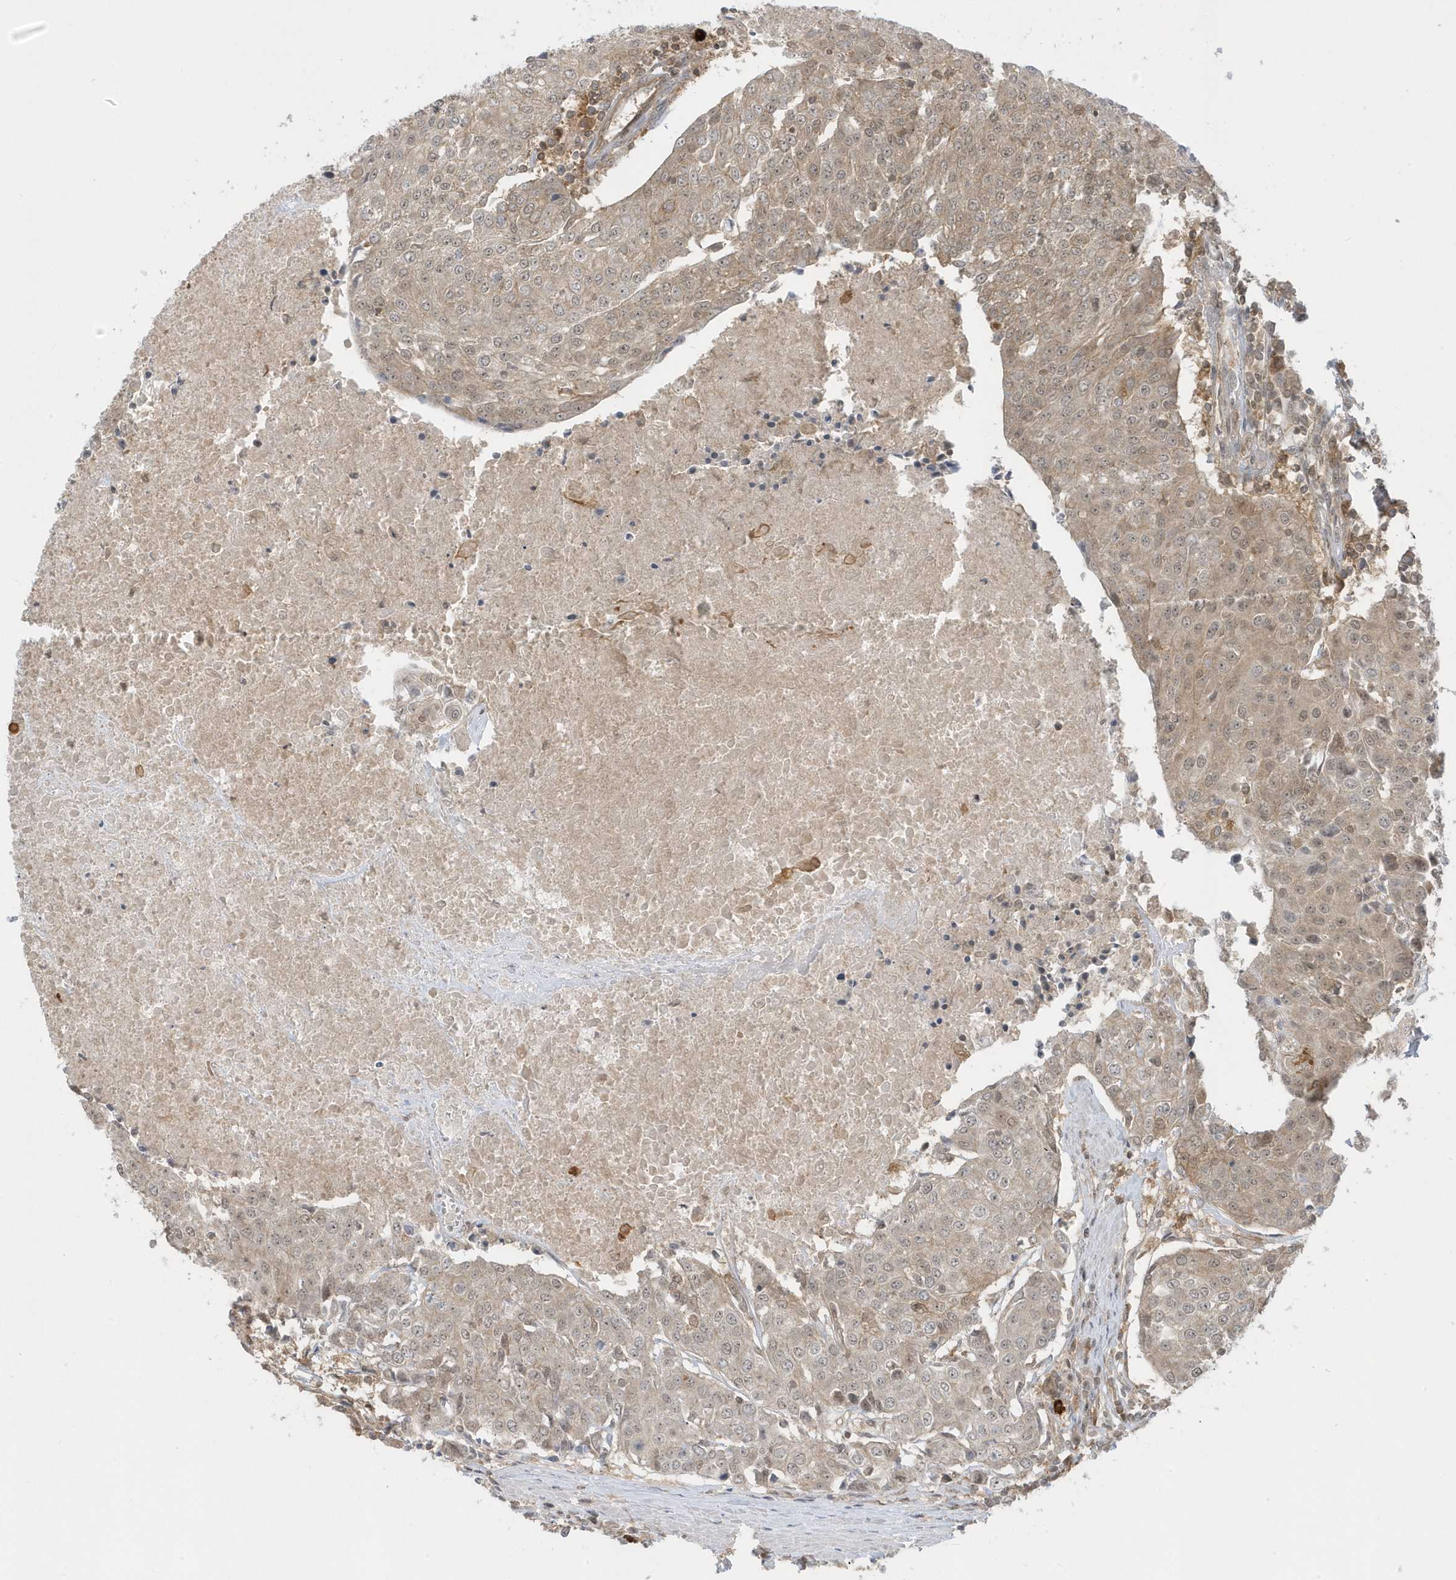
{"staining": {"intensity": "weak", "quantity": "25%-75%", "location": "nuclear"}, "tissue": "urothelial cancer", "cell_type": "Tumor cells", "image_type": "cancer", "snomed": [{"axis": "morphology", "description": "Urothelial carcinoma, High grade"}, {"axis": "topography", "description": "Urinary bladder"}], "caption": "High-power microscopy captured an IHC histopathology image of urothelial cancer, revealing weak nuclear staining in approximately 25%-75% of tumor cells.", "gene": "PPP1R7", "patient": {"sex": "female", "age": 85}}